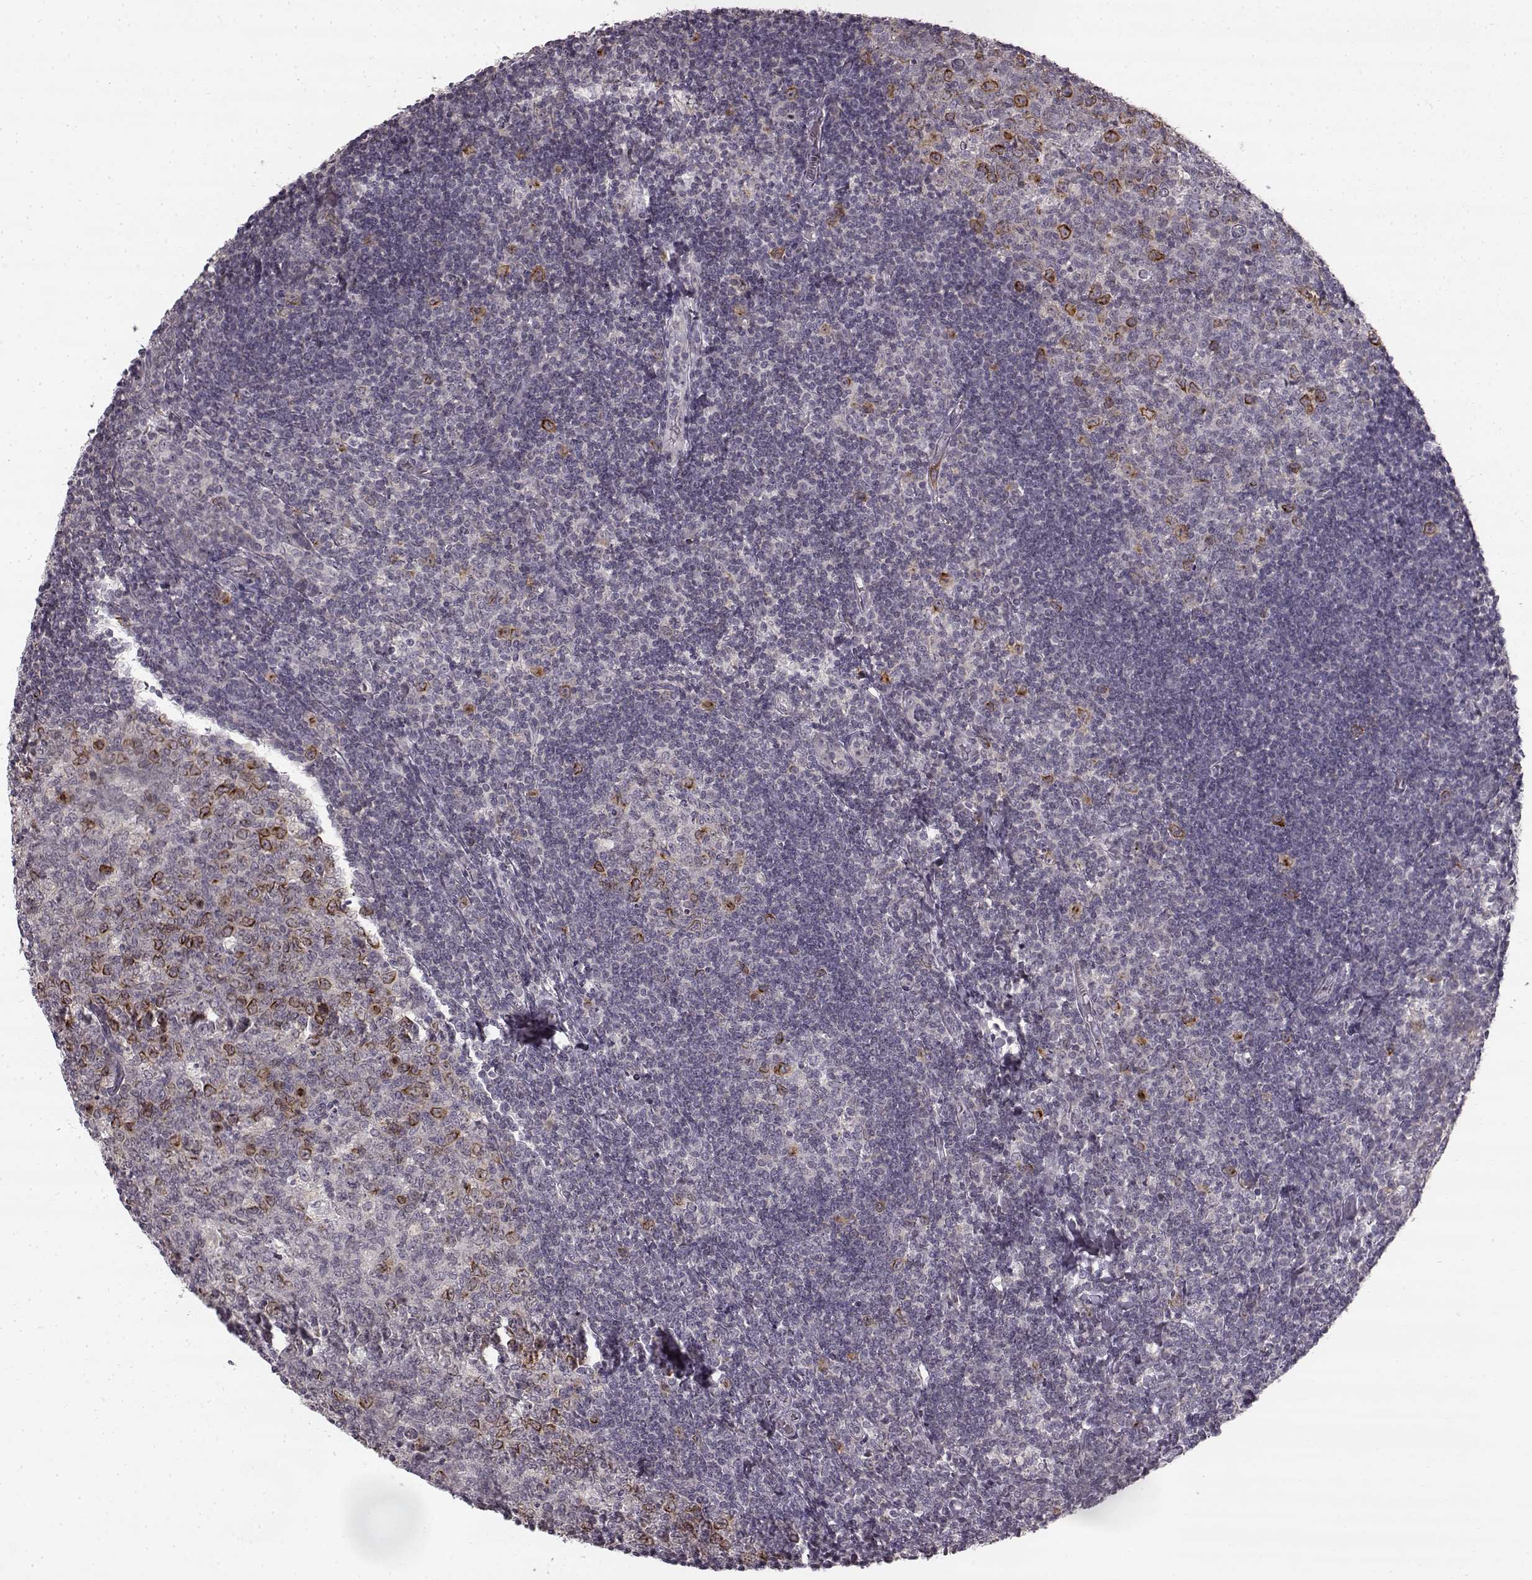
{"staining": {"intensity": "strong", "quantity": "25%-75%", "location": "cytoplasmic/membranous"}, "tissue": "tonsil", "cell_type": "Germinal center cells", "image_type": "normal", "snomed": [{"axis": "morphology", "description": "Normal tissue, NOS"}, {"axis": "topography", "description": "Tonsil"}], "caption": "Germinal center cells show high levels of strong cytoplasmic/membranous positivity in about 25%-75% of cells in unremarkable tonsil. The protein of interest is stained brown, and the nuclei are stained in blue (DAB (3,3'-diaminobenzidine) IHC with brightfield microscopy, high magnification).", "gene": "HMMR", "patient": {"sex": "female", "age": 12}}